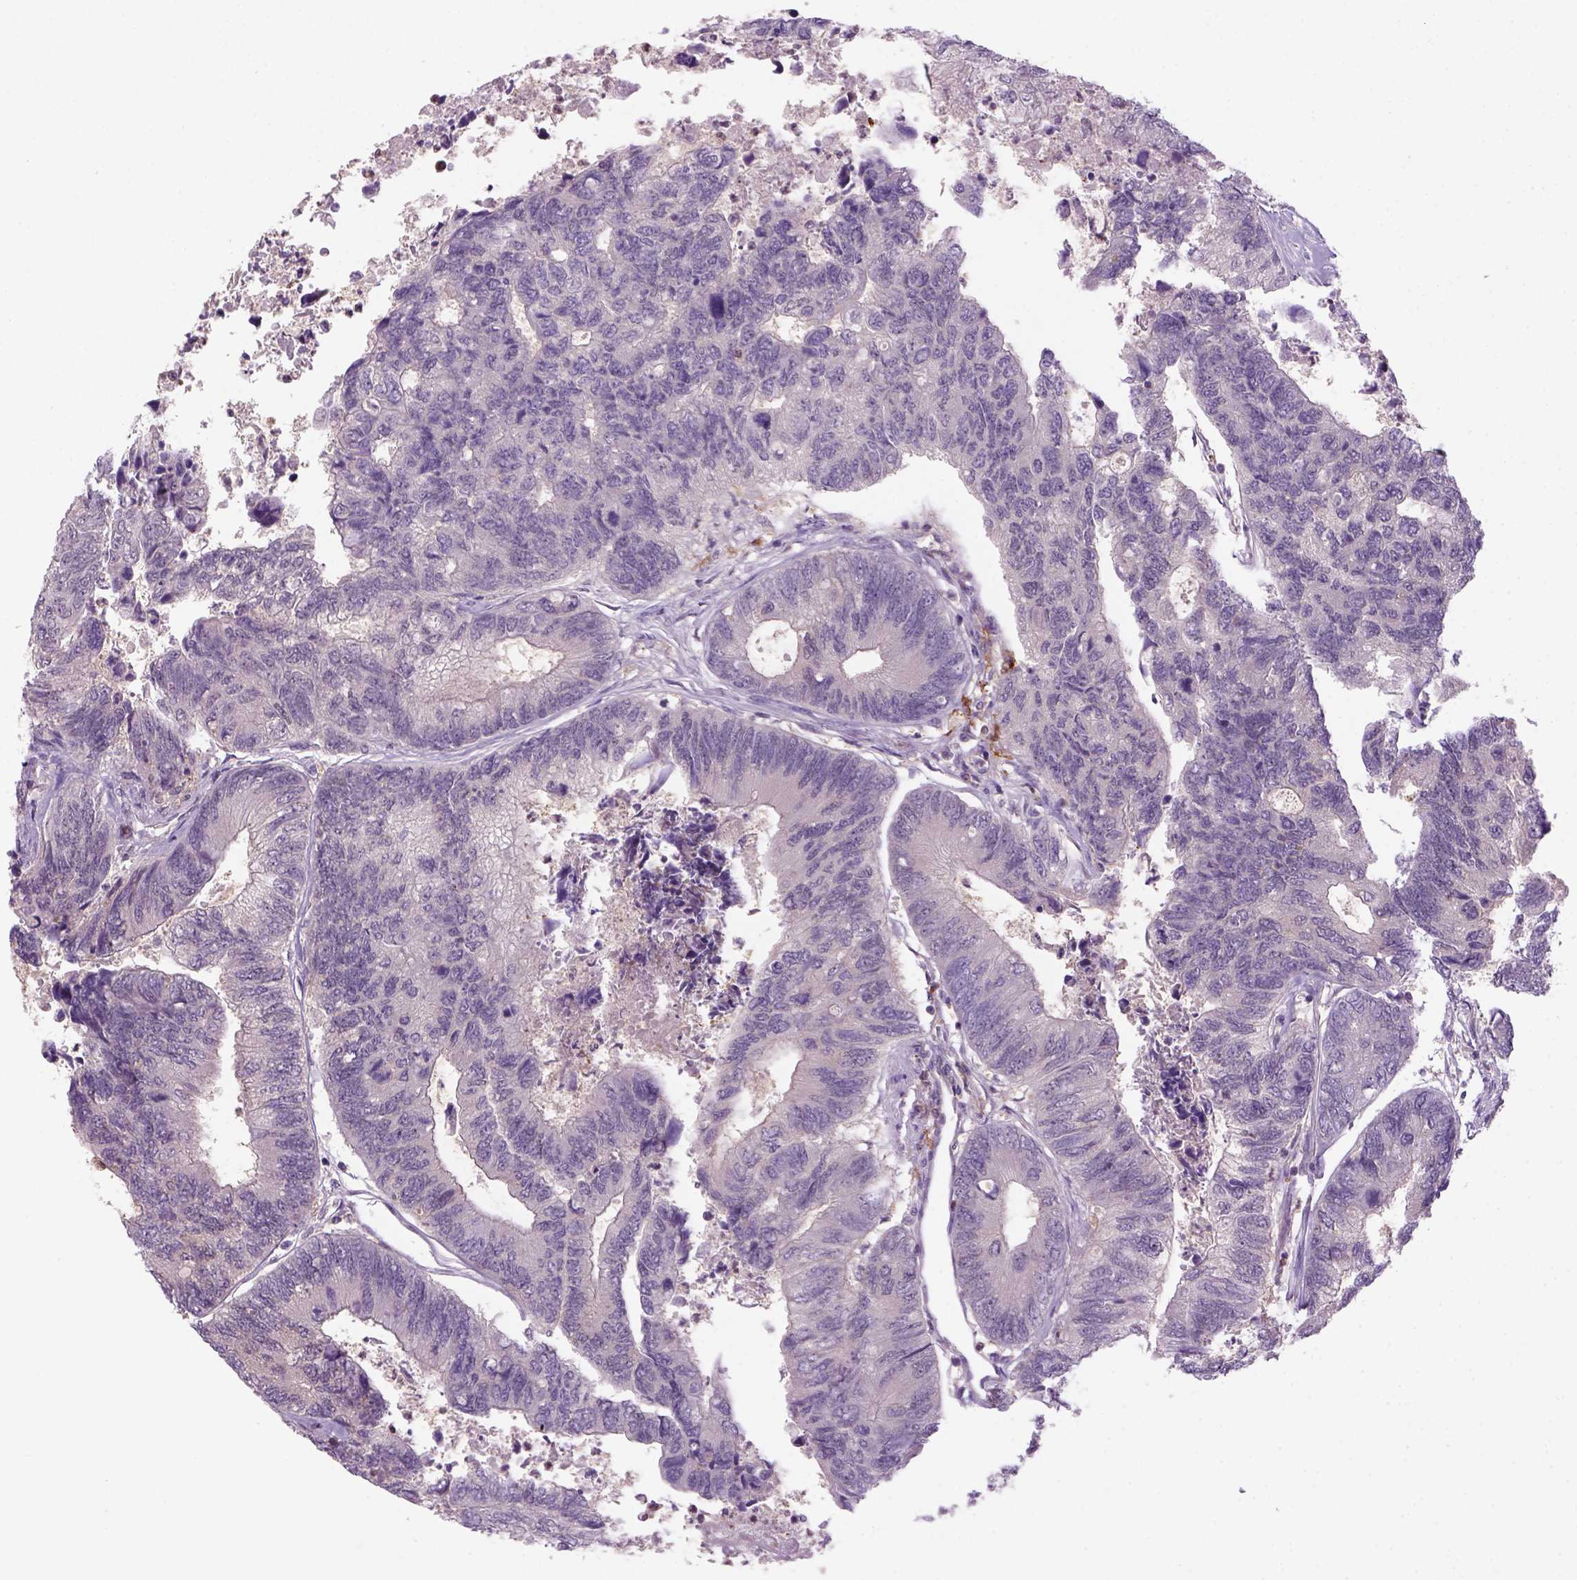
{"staining": {"intensity": "negative", "quantity": "none", "location": "none"}, "tissue": "colorectal cancer", "cell_type": "Tumor cells", "image_type": "cancer", "snomed": [{"axis": "morphology", "description": "Adenocarcinoma, NOS"}, {"axis": "topography", "description": "Colon"}], "caption": "Photomicrograph shows no protein staining in tumor cells of adenocarcinoma (colorectal) tissue.", "gene": "GOT1", "patient": {"sex": "female", "age": 67}}